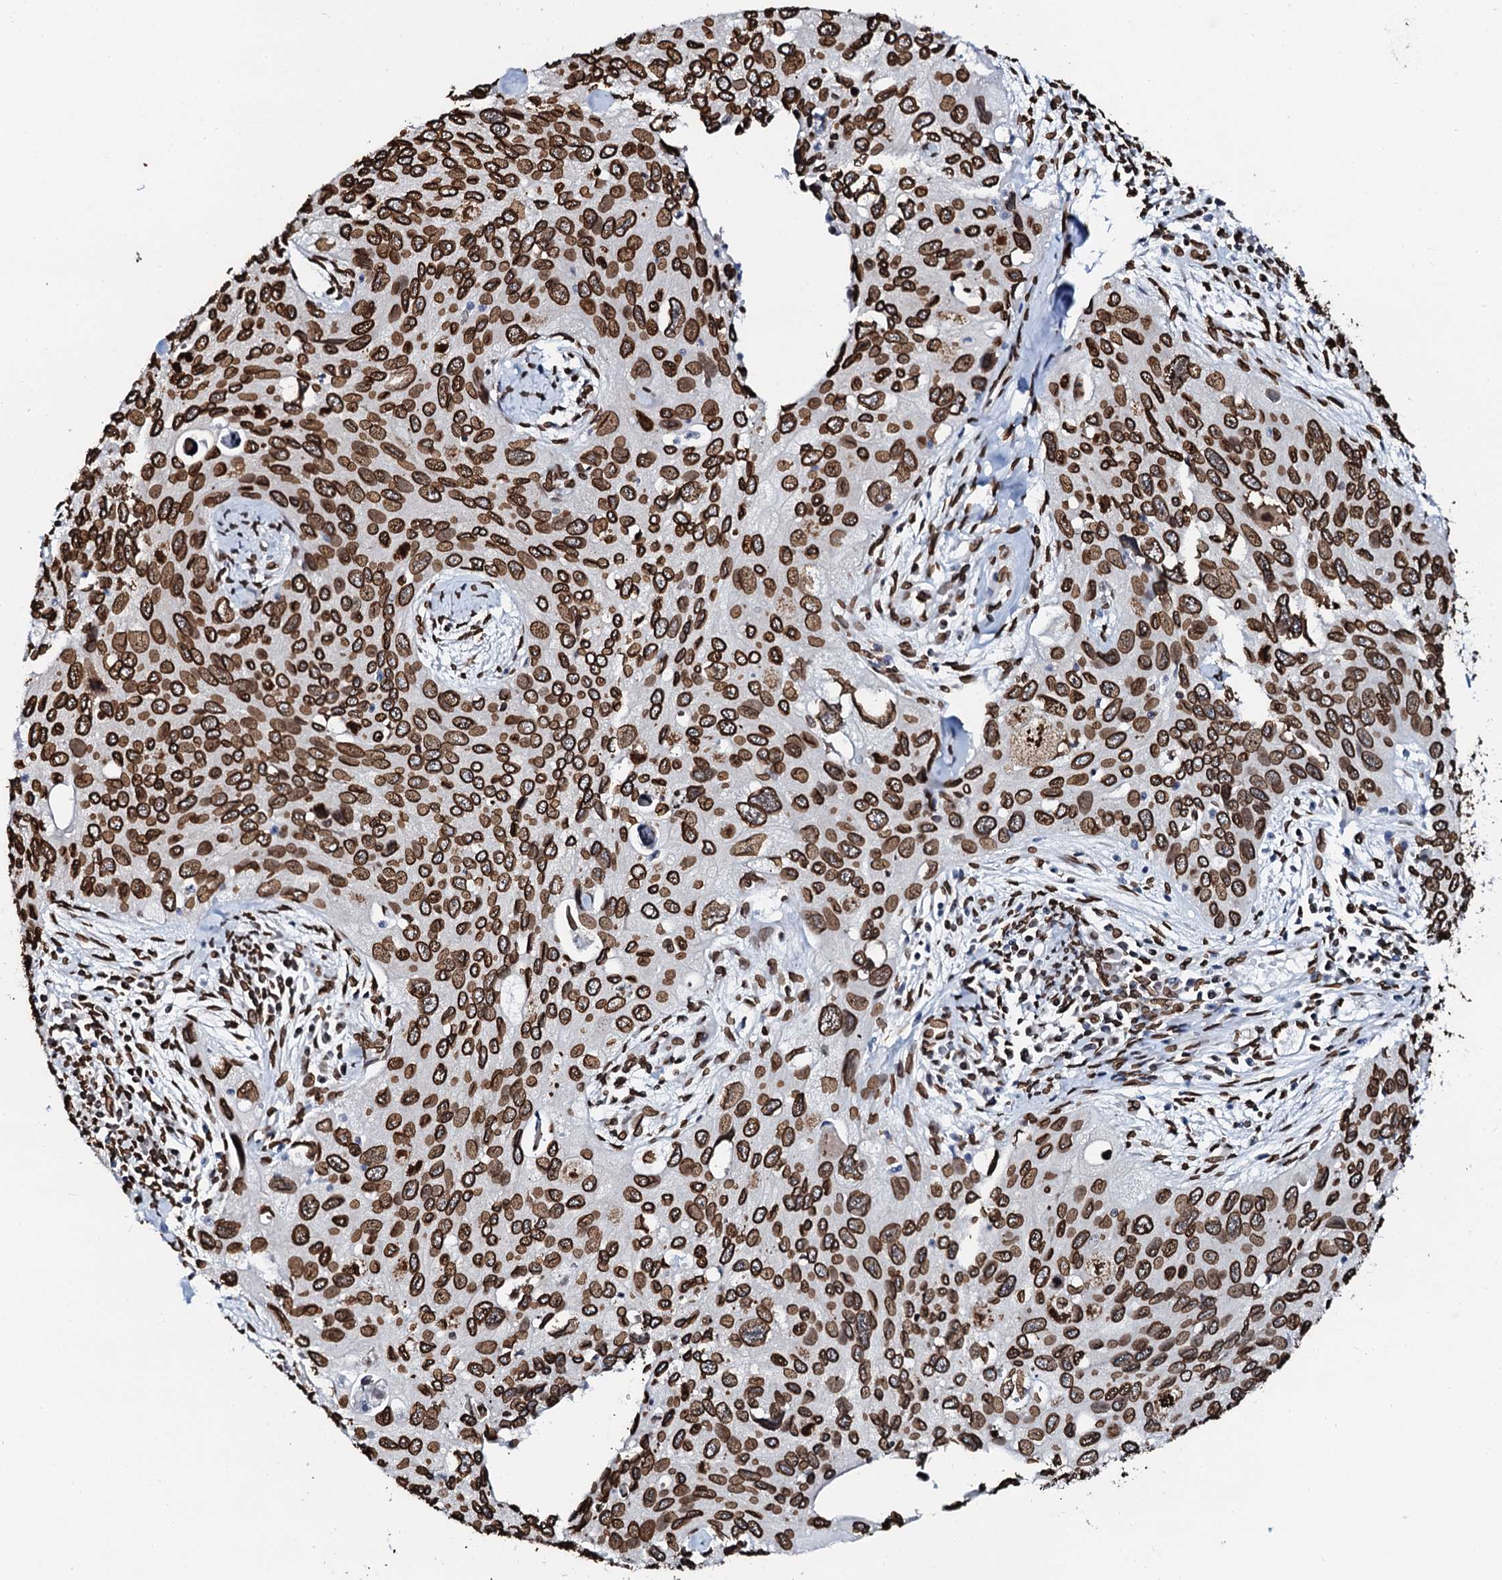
{"staining": {"intensity": "strong", "quantity": ">75%", "location": "nuclear"}, "tissue": "cervical cancer", "cell_type": "Tumor cells", "image_type": "cancer", "snomed": [{"axis": "morphology", "description": "Squamous cell carcinoma, NOS"}, {"axis": "topography", "description": "Cervix"}], "caption": "The micrograph shows immunohistochemical staining of cervical cancer (squamous cell carcinoma). There is strong nuclear staining is present in about >75% of tumor cells.", "gene": "KATNAL2", "patient": {"sex": "female", "age": 55}}